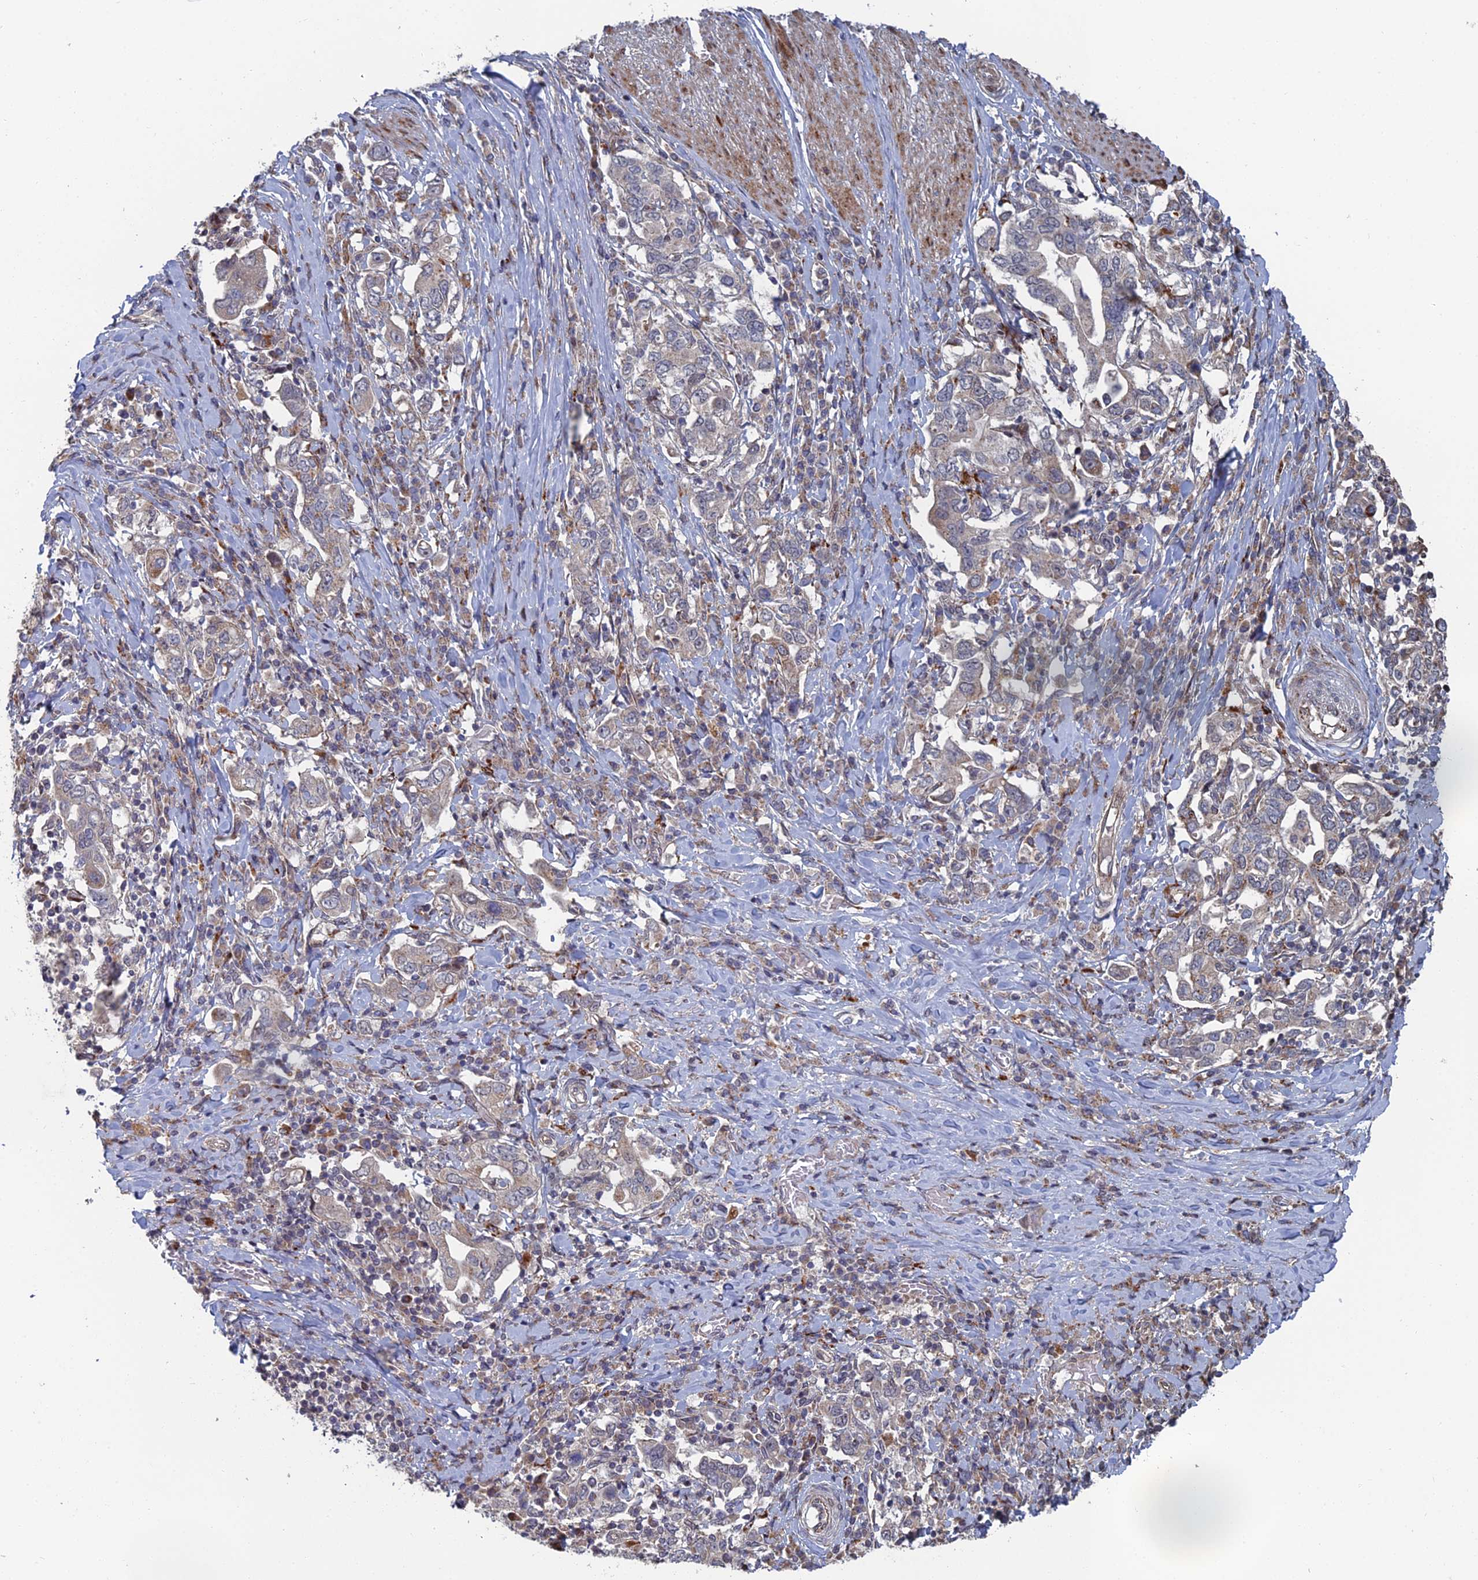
{"staining": {"intensity": "strong", "quantity": "<25%", "location": "cytoplasmic/membranous"}, "tissue": "stomach cancer", "cell_type": "Tumor cells", "image_type": "cancer", "snomed": [{"axis": "morphology", "description": "Adenocarcinoma, NOS"}, {"axis": "topography", "description": "Stomach, upper"}, {"axis": "topography", "description": "Stomach"}], "caption": "High-magnification brightfield microscopy of stomach cancer (adenocarcinoma) stained with DAB (brown) and counterstained with hematoxylin (blue). tumor cells exhibit strong cytoplasmic/membranous staining is present in about<25% of cells.", "gene": "GTF2IRD1", "patient": {"sex": "male", "age": 62}}